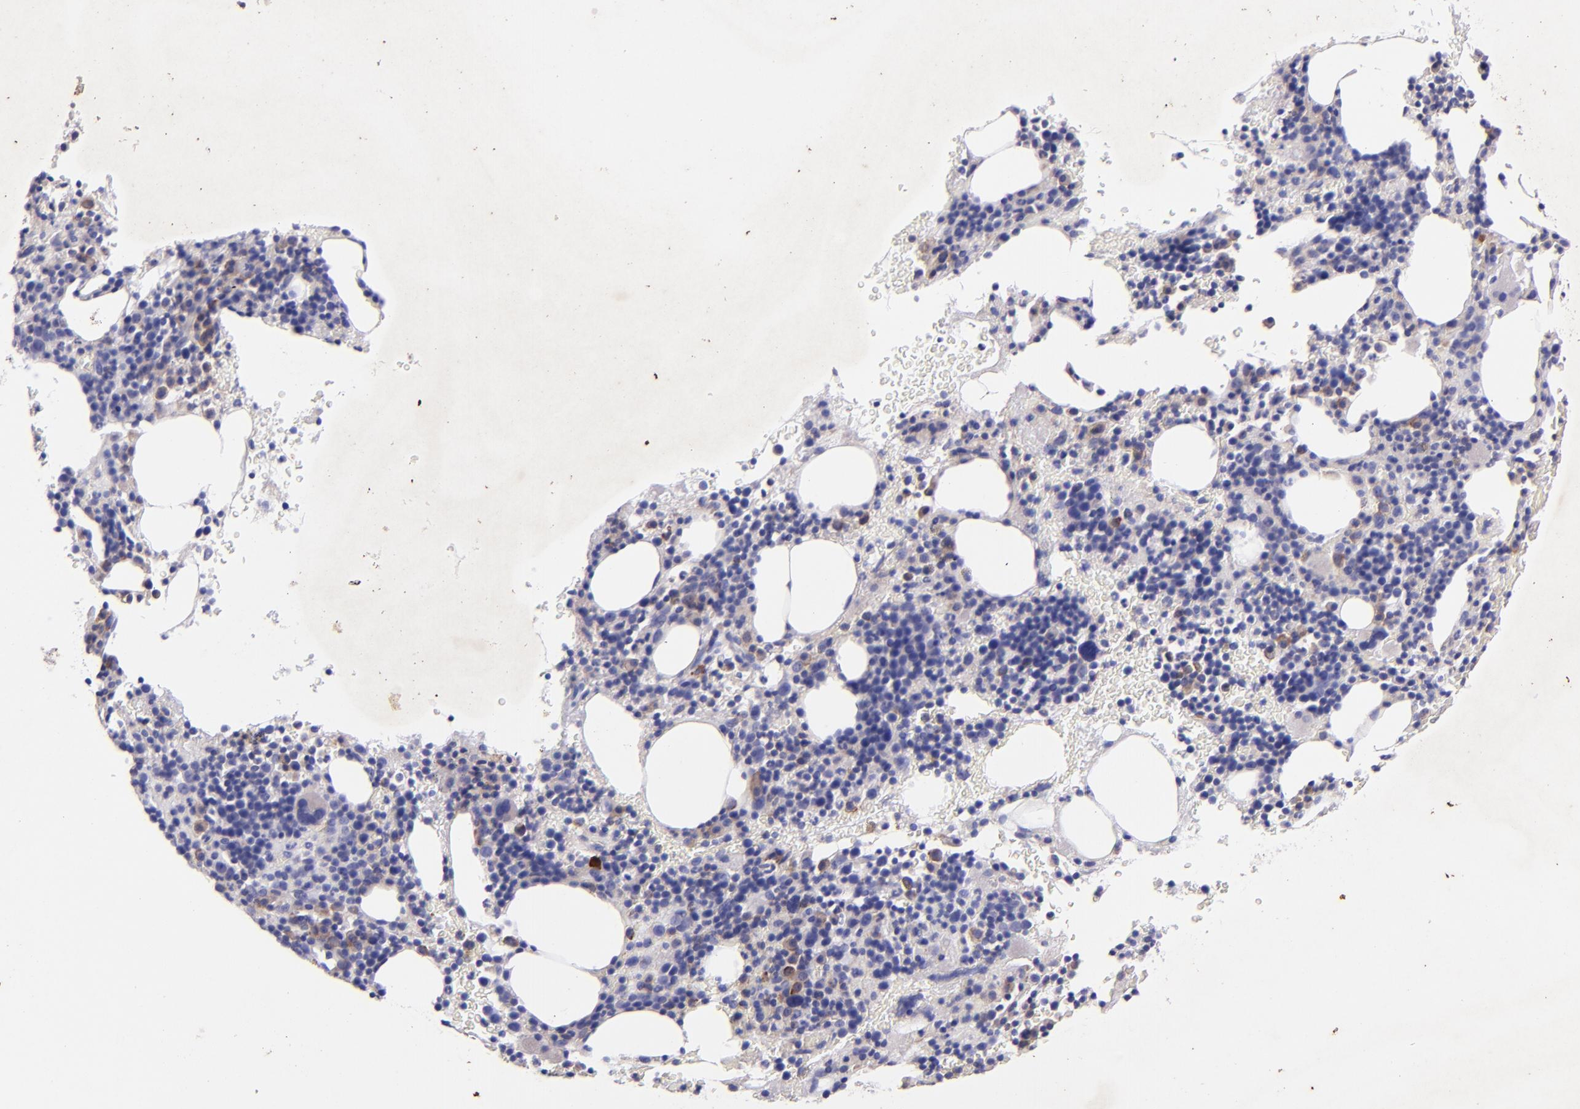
{"staining": {"intensity": "moderate", "quantity": "<25%", "location": "cytoplasmic/membranous"}, "tissue": "bone marrow", "cell_type": "Hematopoietic cells", "image_type": "normal", "snomed": [{"axis": "morphology", "description": "Normal tissue, NOS"}, {"axis": "topography", "description": "Bone marrow"}], "caption": "Moderate cytoplasmic/membranous expression is appreciated in about <25% of hematopoietic cells in unremarkable bone marrow.", "gene": "RET", "patient": {"sex": "male", "age": 86}}